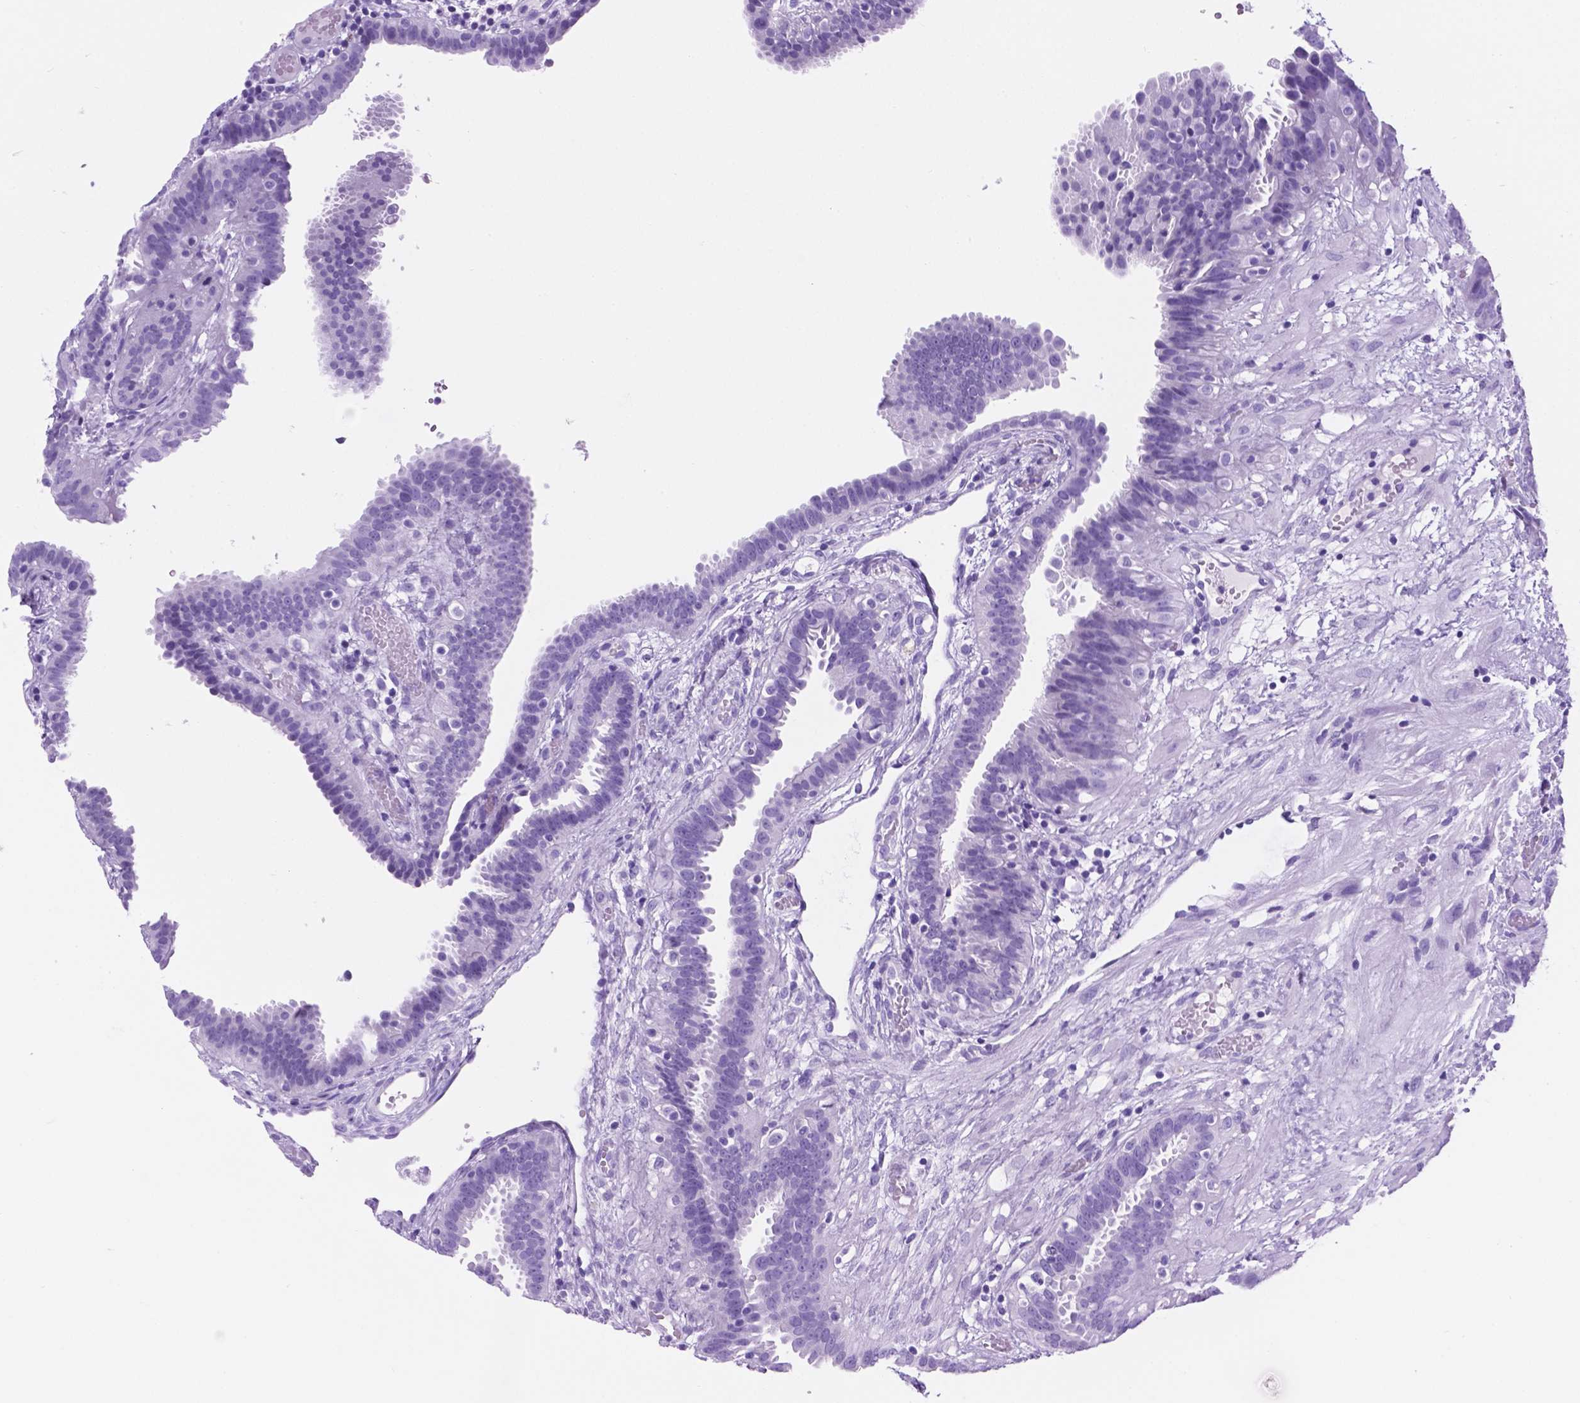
{"staining": {"intensity": "negative", "quantity": "none", "location": "none"}, "tissue": "fallopian tube", "cell_type": "Glandular cells", "image_type": "normal", "snomed": [{"axis": "morphology", "description": "Normal tissue, NOS"}, {"axis": "topography", "description": "Fallopian tube"}], "caption": "This is a histopathology image of immunohistochemistry staining of benign fallopian tube, which shows no staining in glandular cells.", "gene": "C17orf107", "patient": {"sex": "female", "age": 37}}